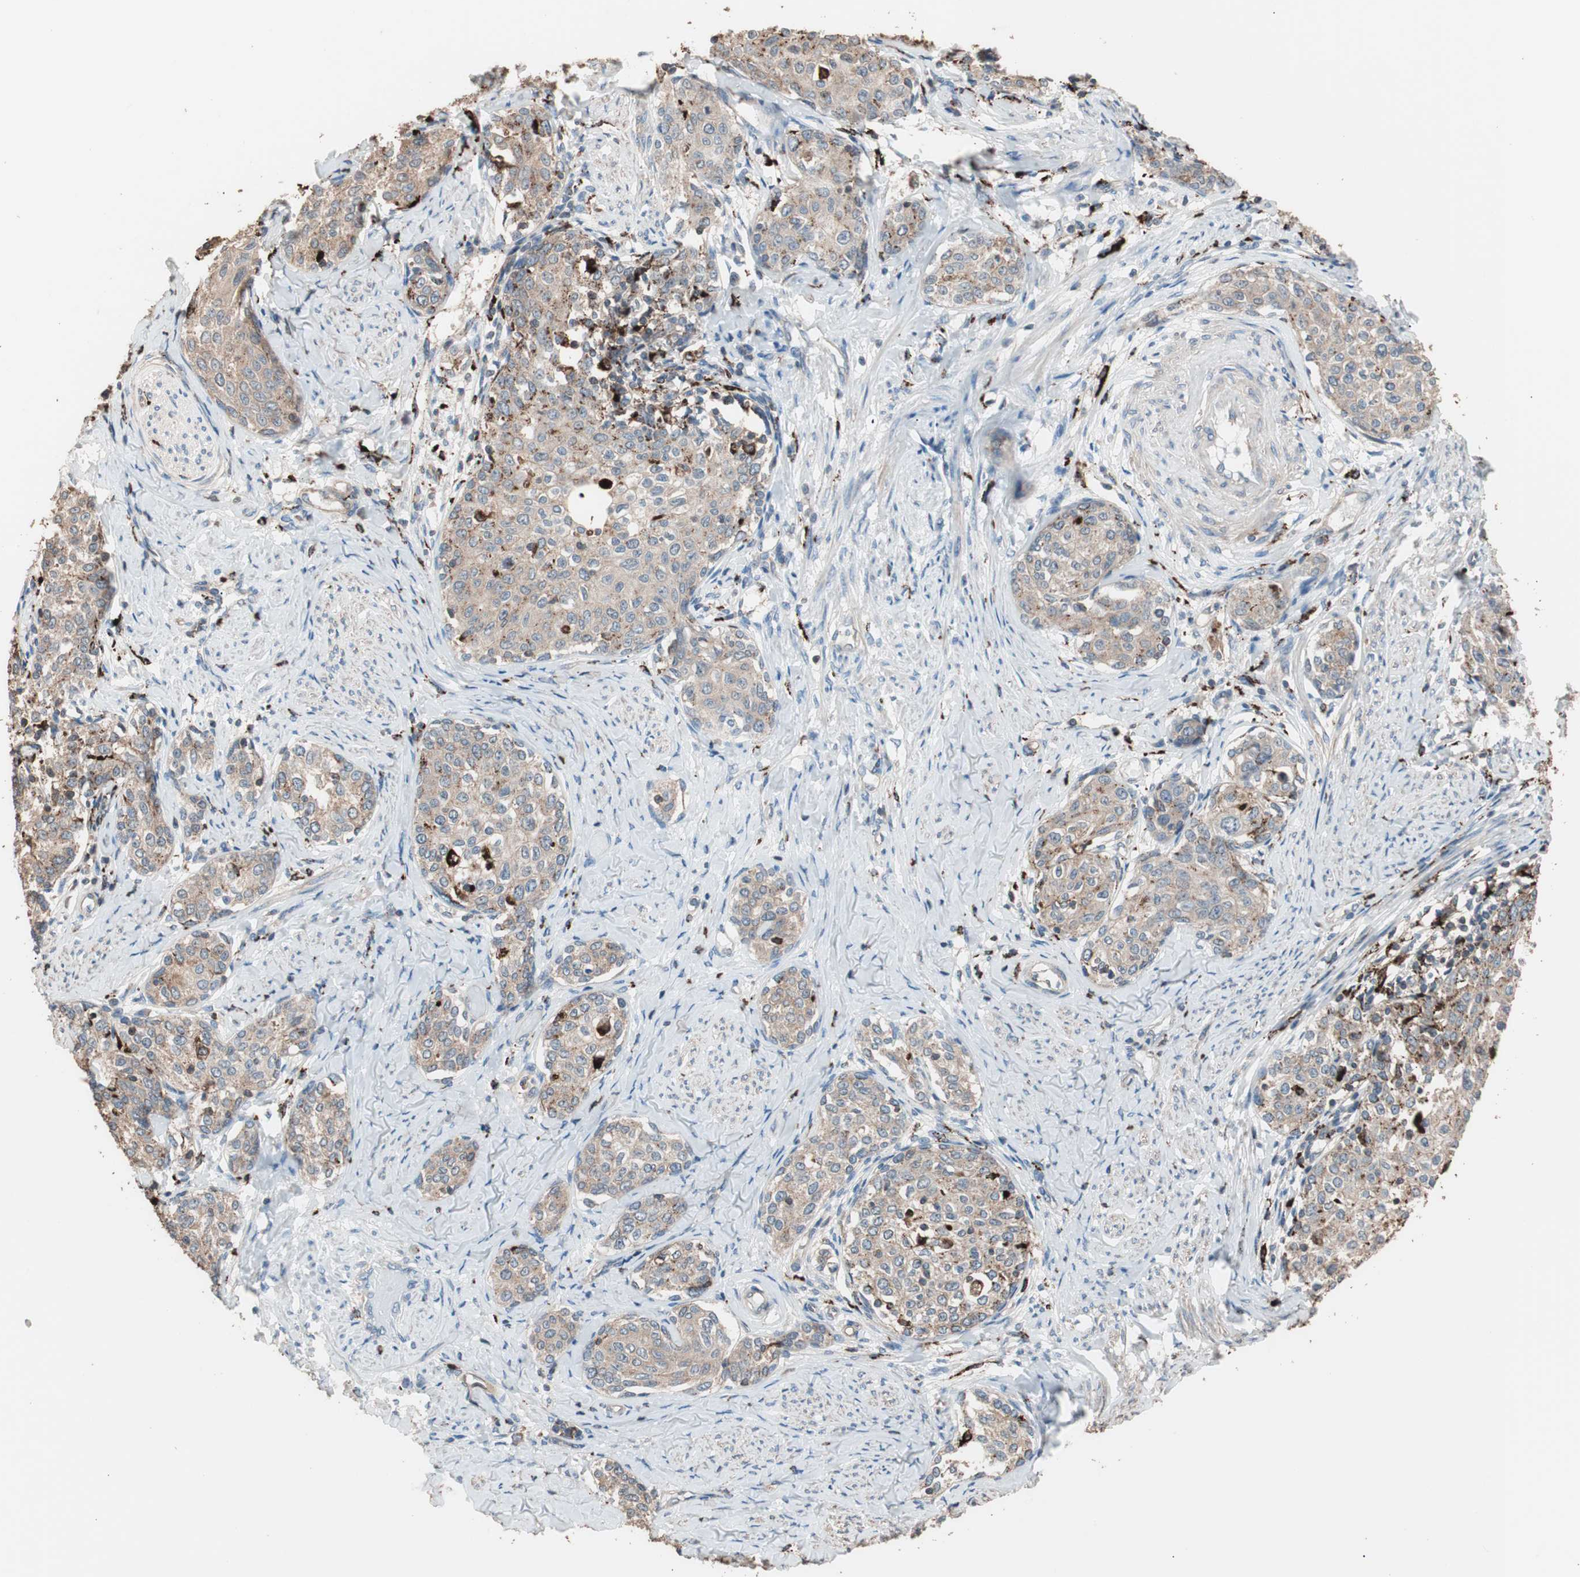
{"staining": {"intensity": "moderate", "quantity": ">75%", "location": "cytoplasmic/membranous"}, "tissue": "cervical cancer", "cell_type": "Tumor cells", "image_type": "cancer", "snomed": [{"axis": "morphology", "description": "Squamous cell carcinoma, NOS"}, {"axis": "morphology", "description": "Adenocarcinoma, NOS"}, {"axis": "topography", "description": "Cervix"}], "caption": "A histopathology image showing moderate cytoplasmic/membranous positivity in approximately >75% of tumor cells in cervical cancer, as visualized by brown immunohistochemical staining.", "gene": "CCT3", "patient": {"sex": "female", "age": 52}}